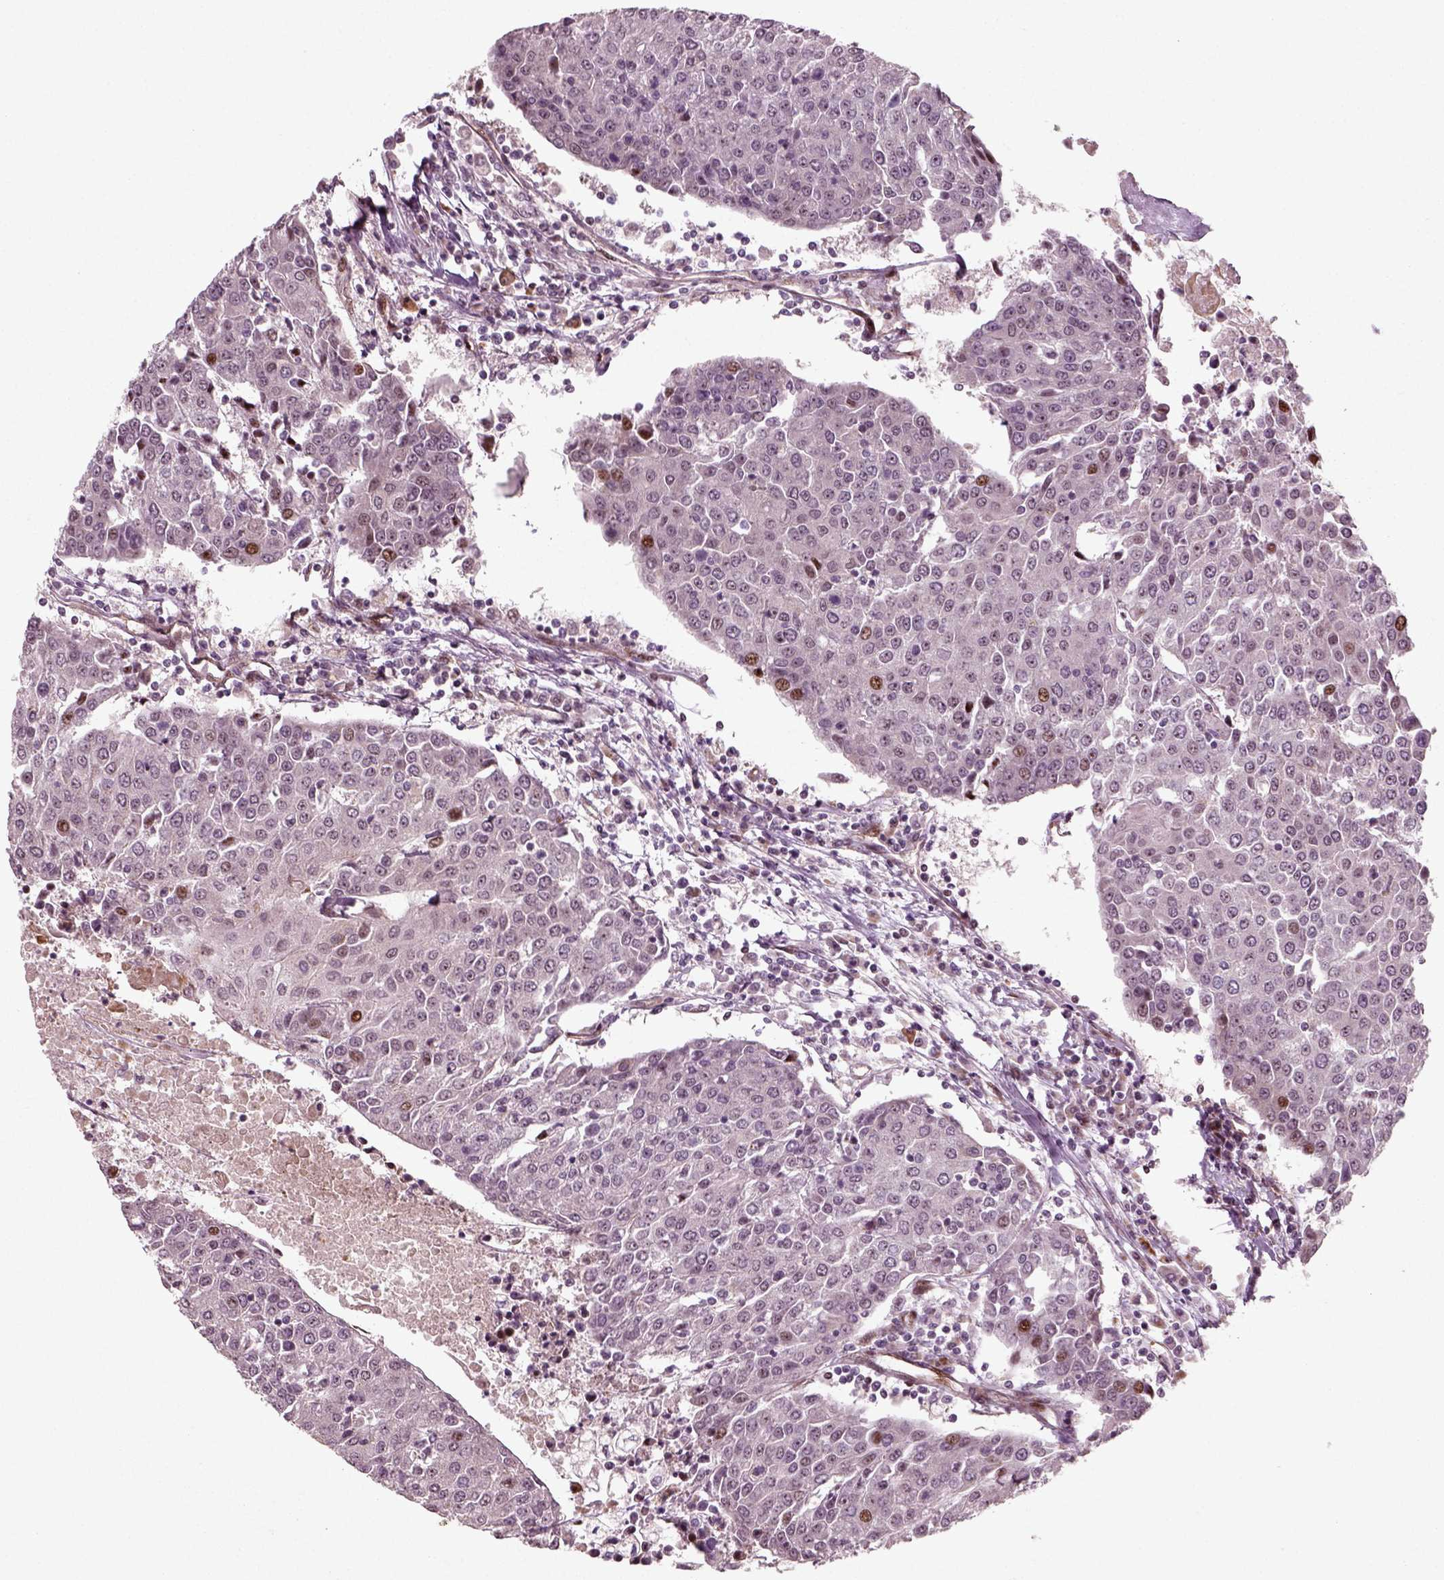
{"staining": {"intensity": "moderate", "quantity": "<25%", "location": "nuclear"}, "tissue": "urothelial cancer", "cell_type": "Tumor cells", "image_type": "cancer", "snomed": [{"axis": "morphology", "description": "Urothelial carcinoma, High grade"}, {"axis": "topography", "description": "Urinary bladder"}], "caption": "A brown stain shows moderate nuclear staining of a protein in human urothelial carcinoma (high-grade) tumor cells.", "gene": "CDC14A", "patient": {"sex": "female", "age": 85}}